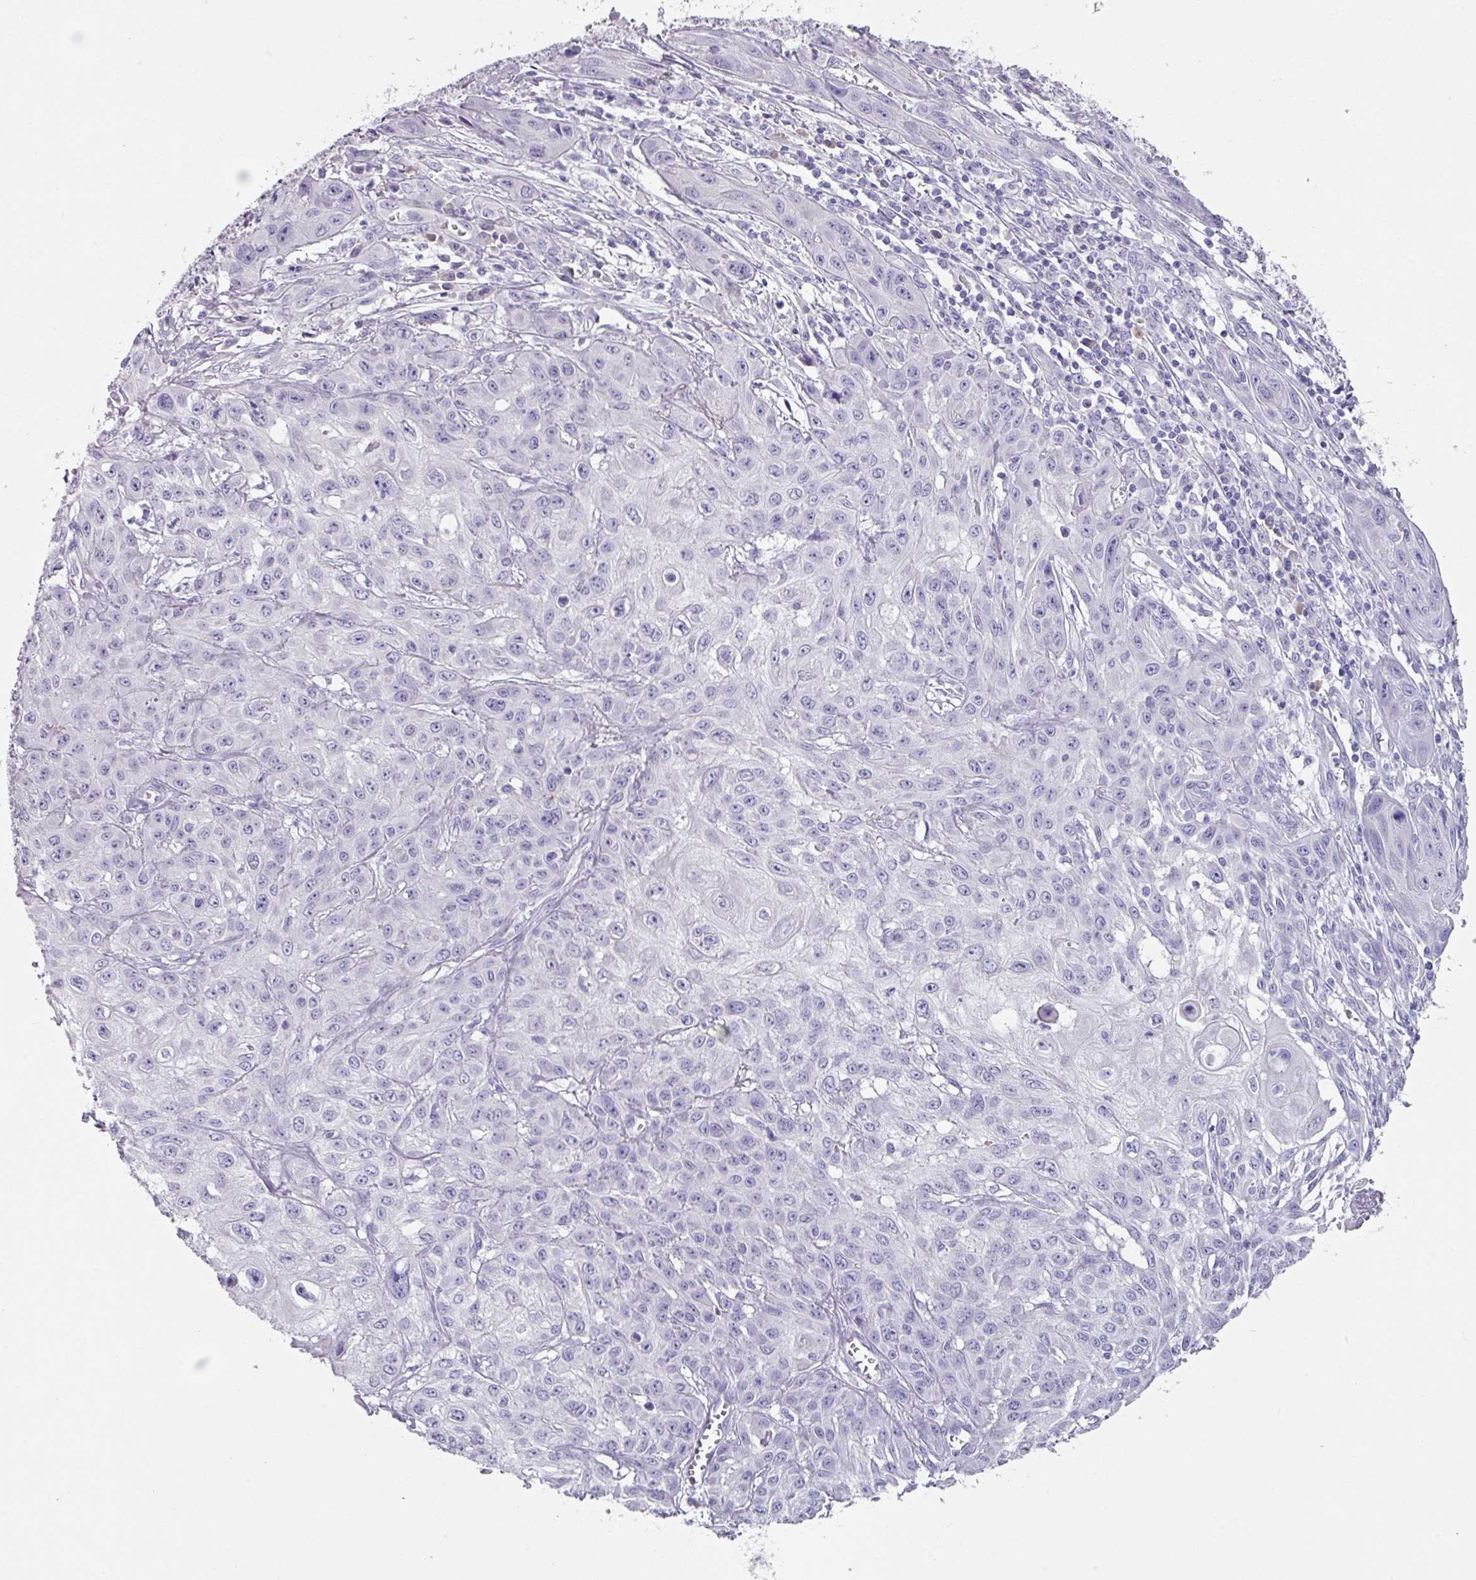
{"staining": {"intensity": "negative", "quantity": "none", "location": "none"}, "tissue": "skin cancer", "cell_type": "Tumor cells", "image_type": "cancer", "snomed": [{"axis": "morphology", "description": "Squamous cell carcinoma, NOS"}, {"axis": "topography", "description": "Skin"}, {"axis": "topography", "description": "Vulva"}], "caption": "This is an IHC photomicrograph of human squamous cell carcinoma (skin). There is no staining in tumor cells.", "gene": "DEFB115", "patient": {"sex": "female", "age": 71}}